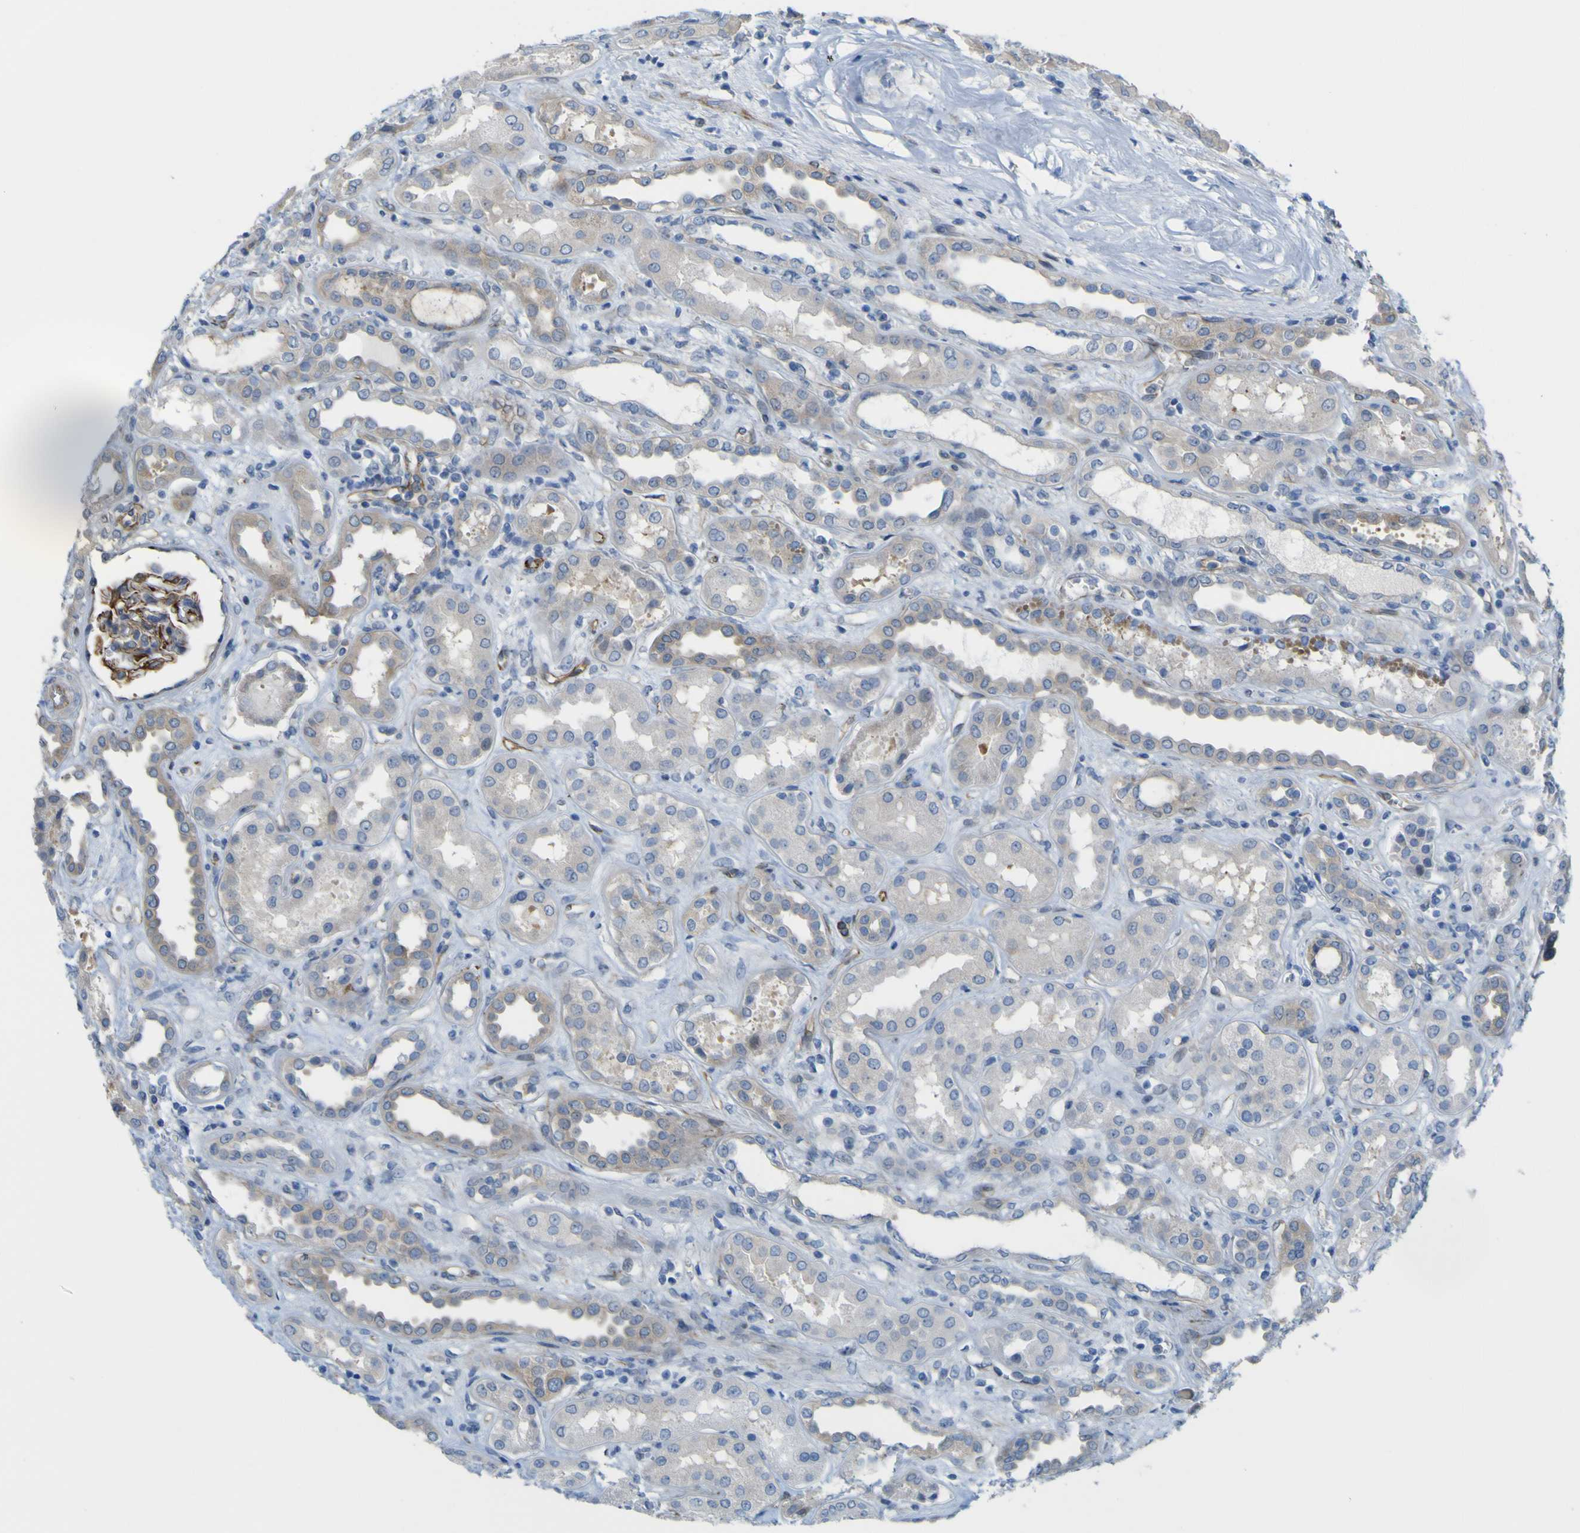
{"staining": {"intensity": "strong", "quantity": "25%-75%", "location": "cytoplasmic/membranous"}, "tissue": "kidney", "cell_type": "Cells in glomeruli", "image_type": "normal", "snomed": [{"axis": "morphology", "description": "Normal tissue, NOS"}, {"axis": "topography", "description": "Kidney"}], "caption": "Protein staining exhibits strong cytoplasmic/membranous staining in about 25%-75% of cells in glomeruli in unremarkable kidney. The staining was performed using DAB (3,3'-diaminobenzidine), with brown indicating positive protein expression. Nuclei are stained blue with hematoxylin.", "gene": "JPH1", "patient": {"sex": "male", "age": 59}}